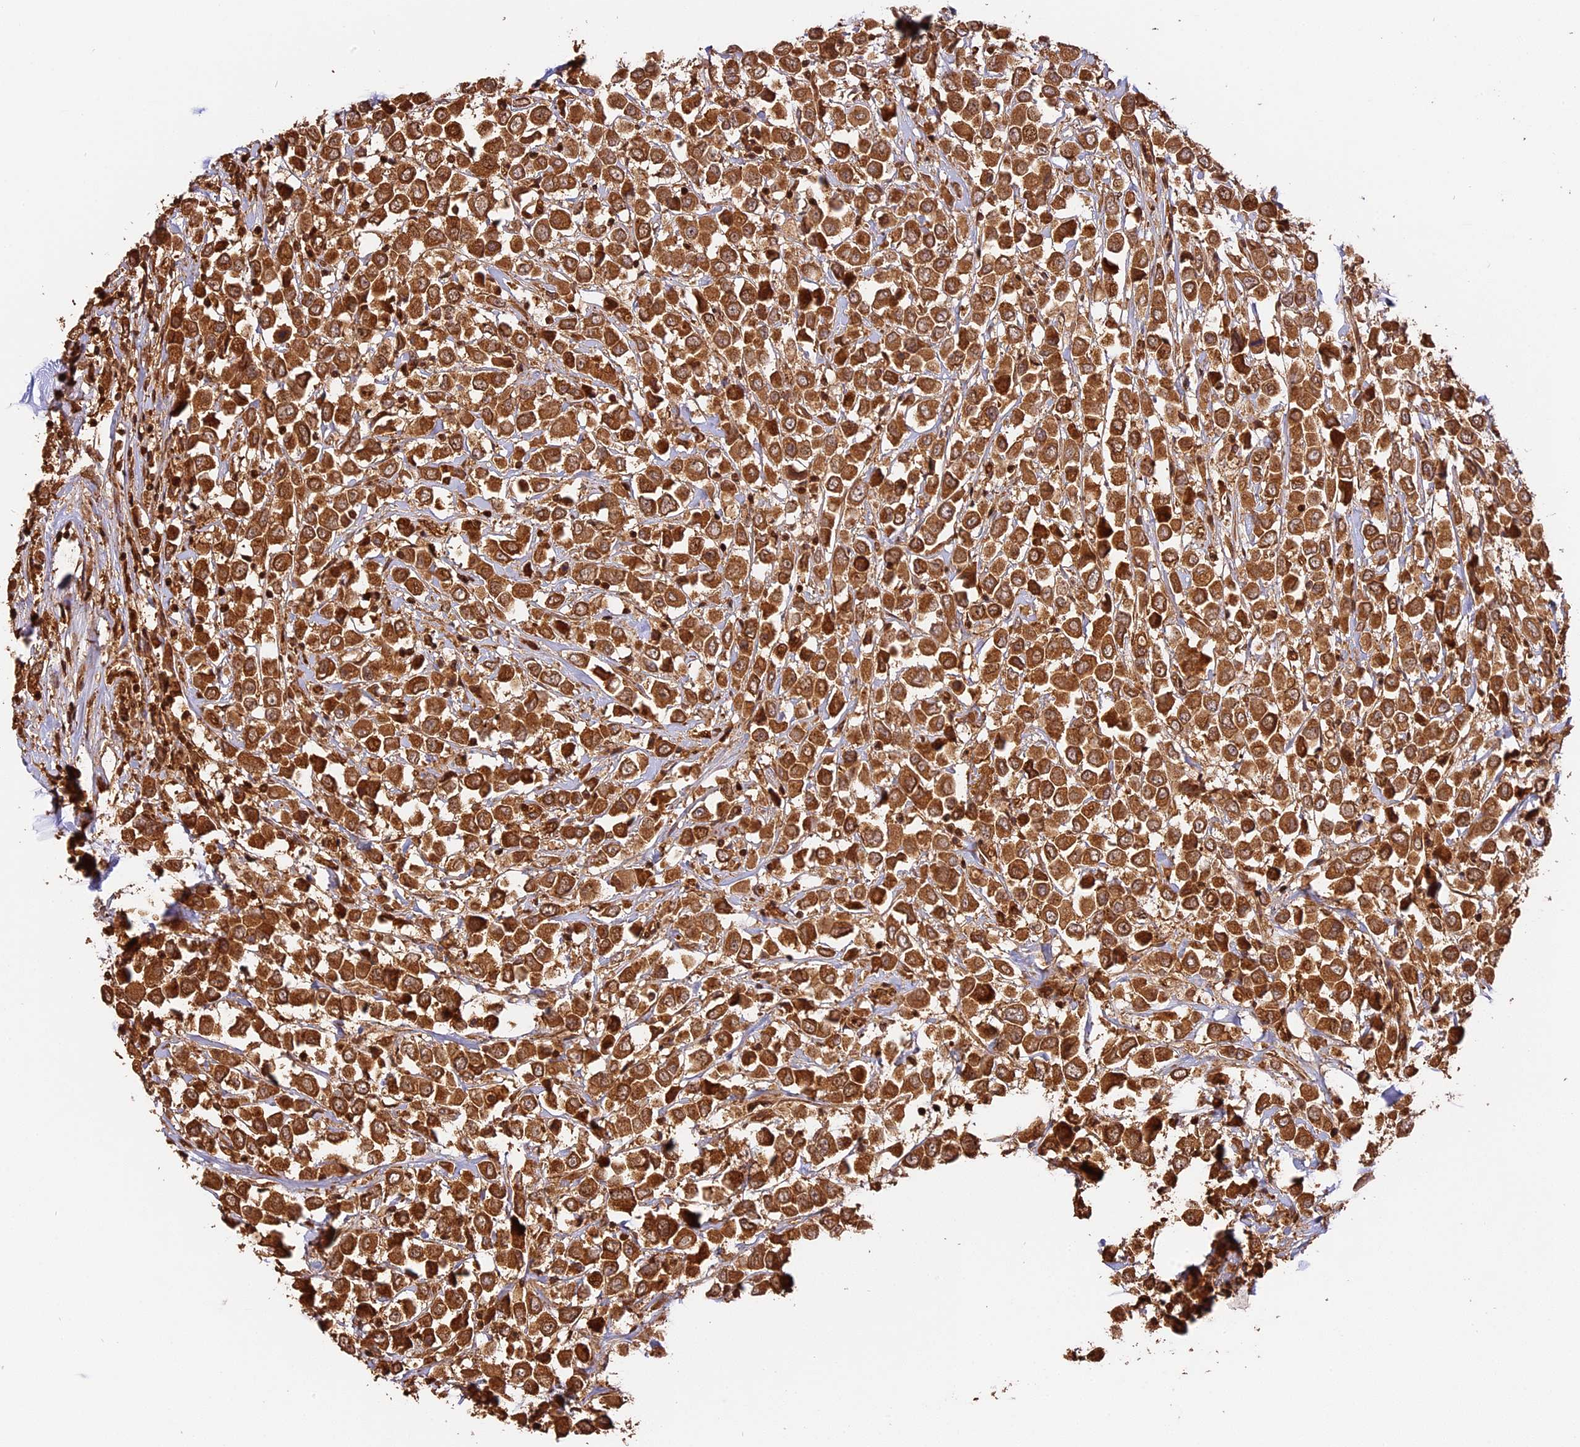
{"staining": {"intensity": "moderate", "quantity": ">75%", "location": "cytoplasmic/membranous"}, "tissue": "breast cancer", "cell_type": "Tumor cells", "image_type": "cancer", "snomed": [{"axis": "morphology", "description": "Duct carcinoma"}, {"axis": "topography", "description": "Breast"}], "caption": "Protein positivity by IHC reveals moderate cytoplasmic/membranous staining in about >75% of tumor cells in breast cancer (intraductal carcinoma). The protein of interest is stained brown, and the nuclei are stained in blue (DAB (3,3'-diaminobenzidine) IHC with brightfield microscopy, high magnification).", "gene": "PPP1R37", "patient": {"sex": "female", "age": 61}}